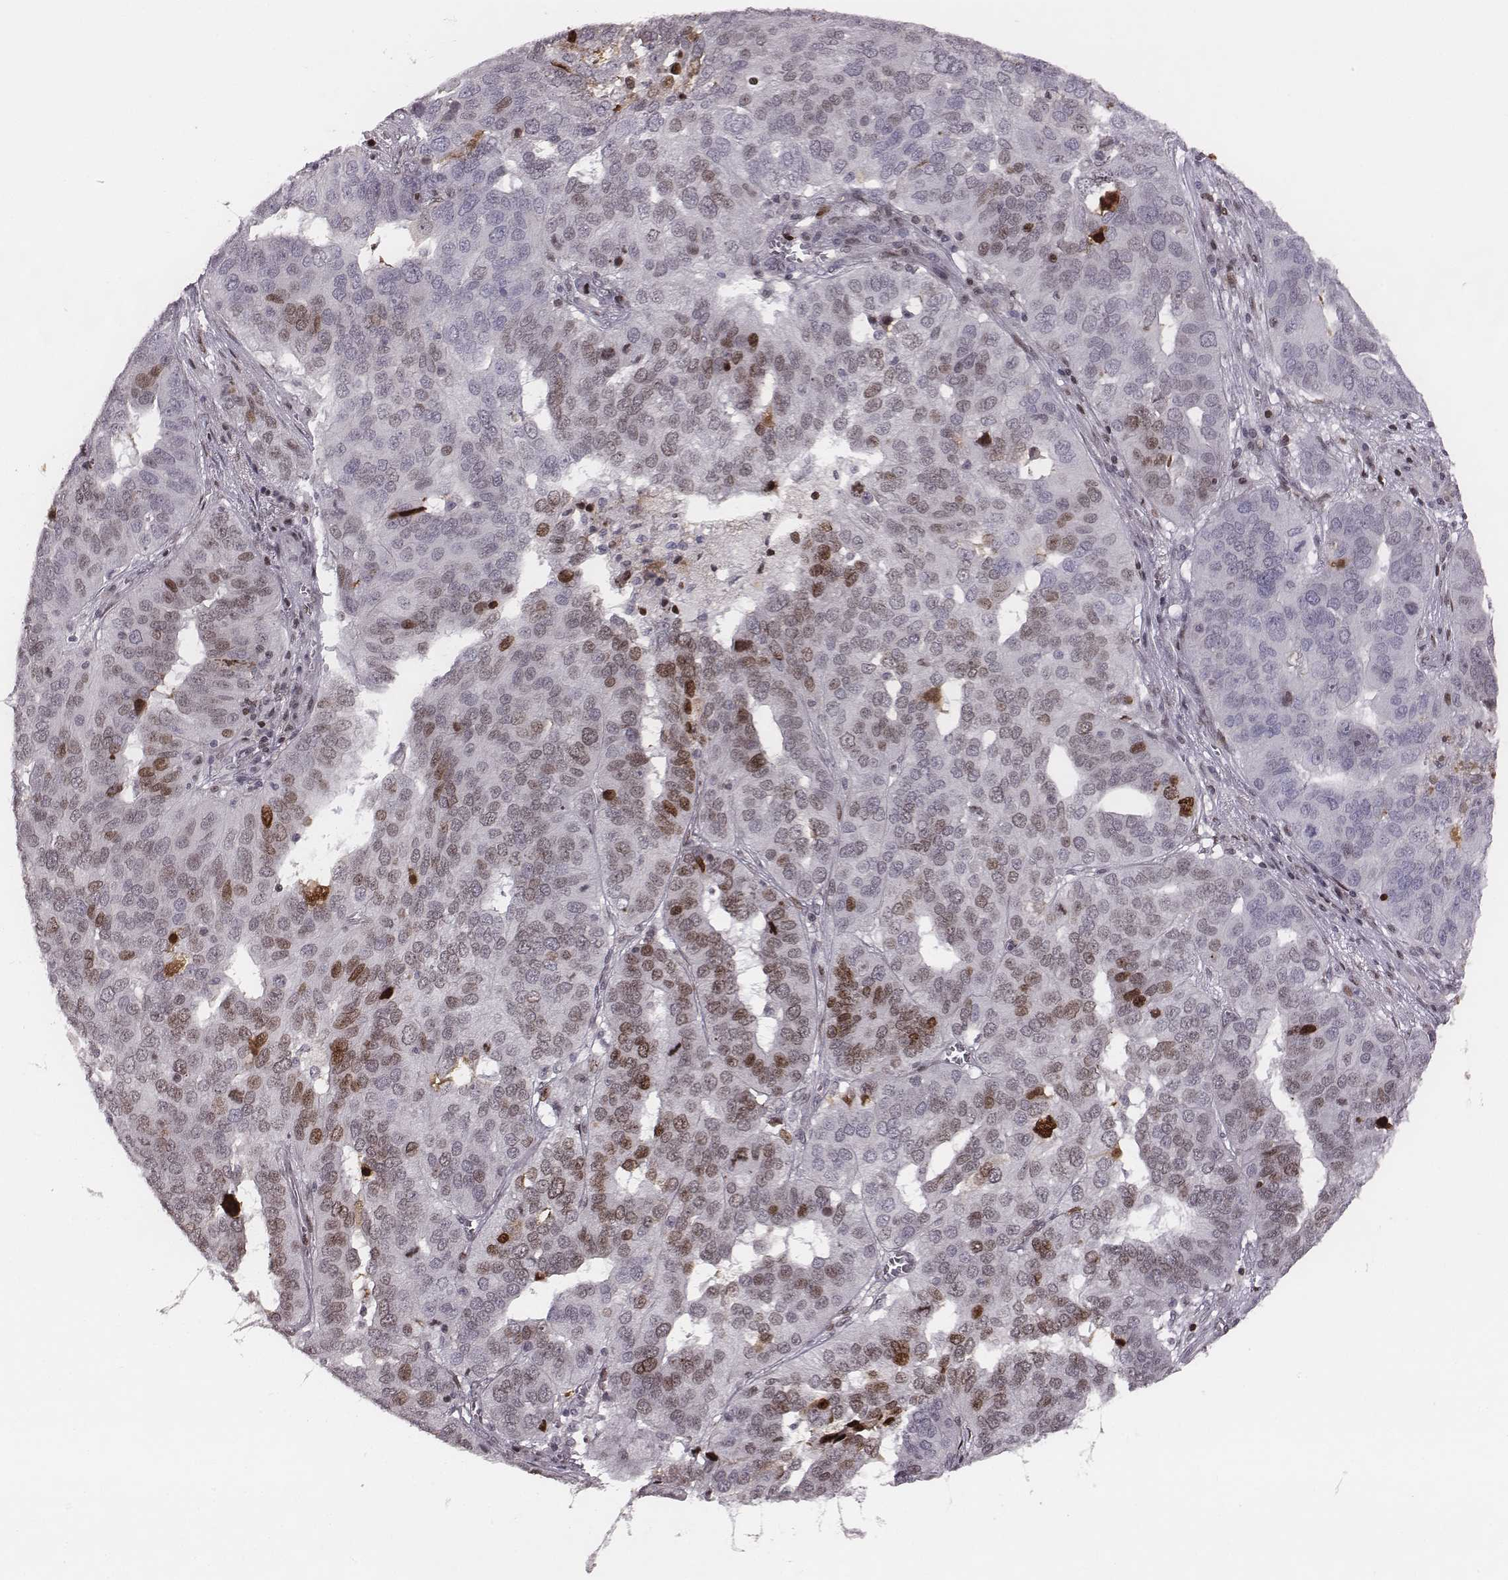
{"staining": {"intensity": "moderate", "quantity": "<25%", "location": "nuclear"}, "tissue": "ovarian cancer", "cell_type": "Tumor cells", "image_type": "cancer", "snomed": [{"axis": "morphology", "description": "Carcinoma, endometroid"}, {"axis": "topography", "description": "Soft tissue"}, {"axis": "topography", "description": "Ovary"}], "caption": "Immunohistochemistry (IHC) (DAB (3,3'-diaminobenzidine)) staining of ovarian cancer shows moderate nuclear protein expression in approximately <25% of tumor cells.", "gene": "NDC1", "patient": {"sex": "female", "age": 52}}